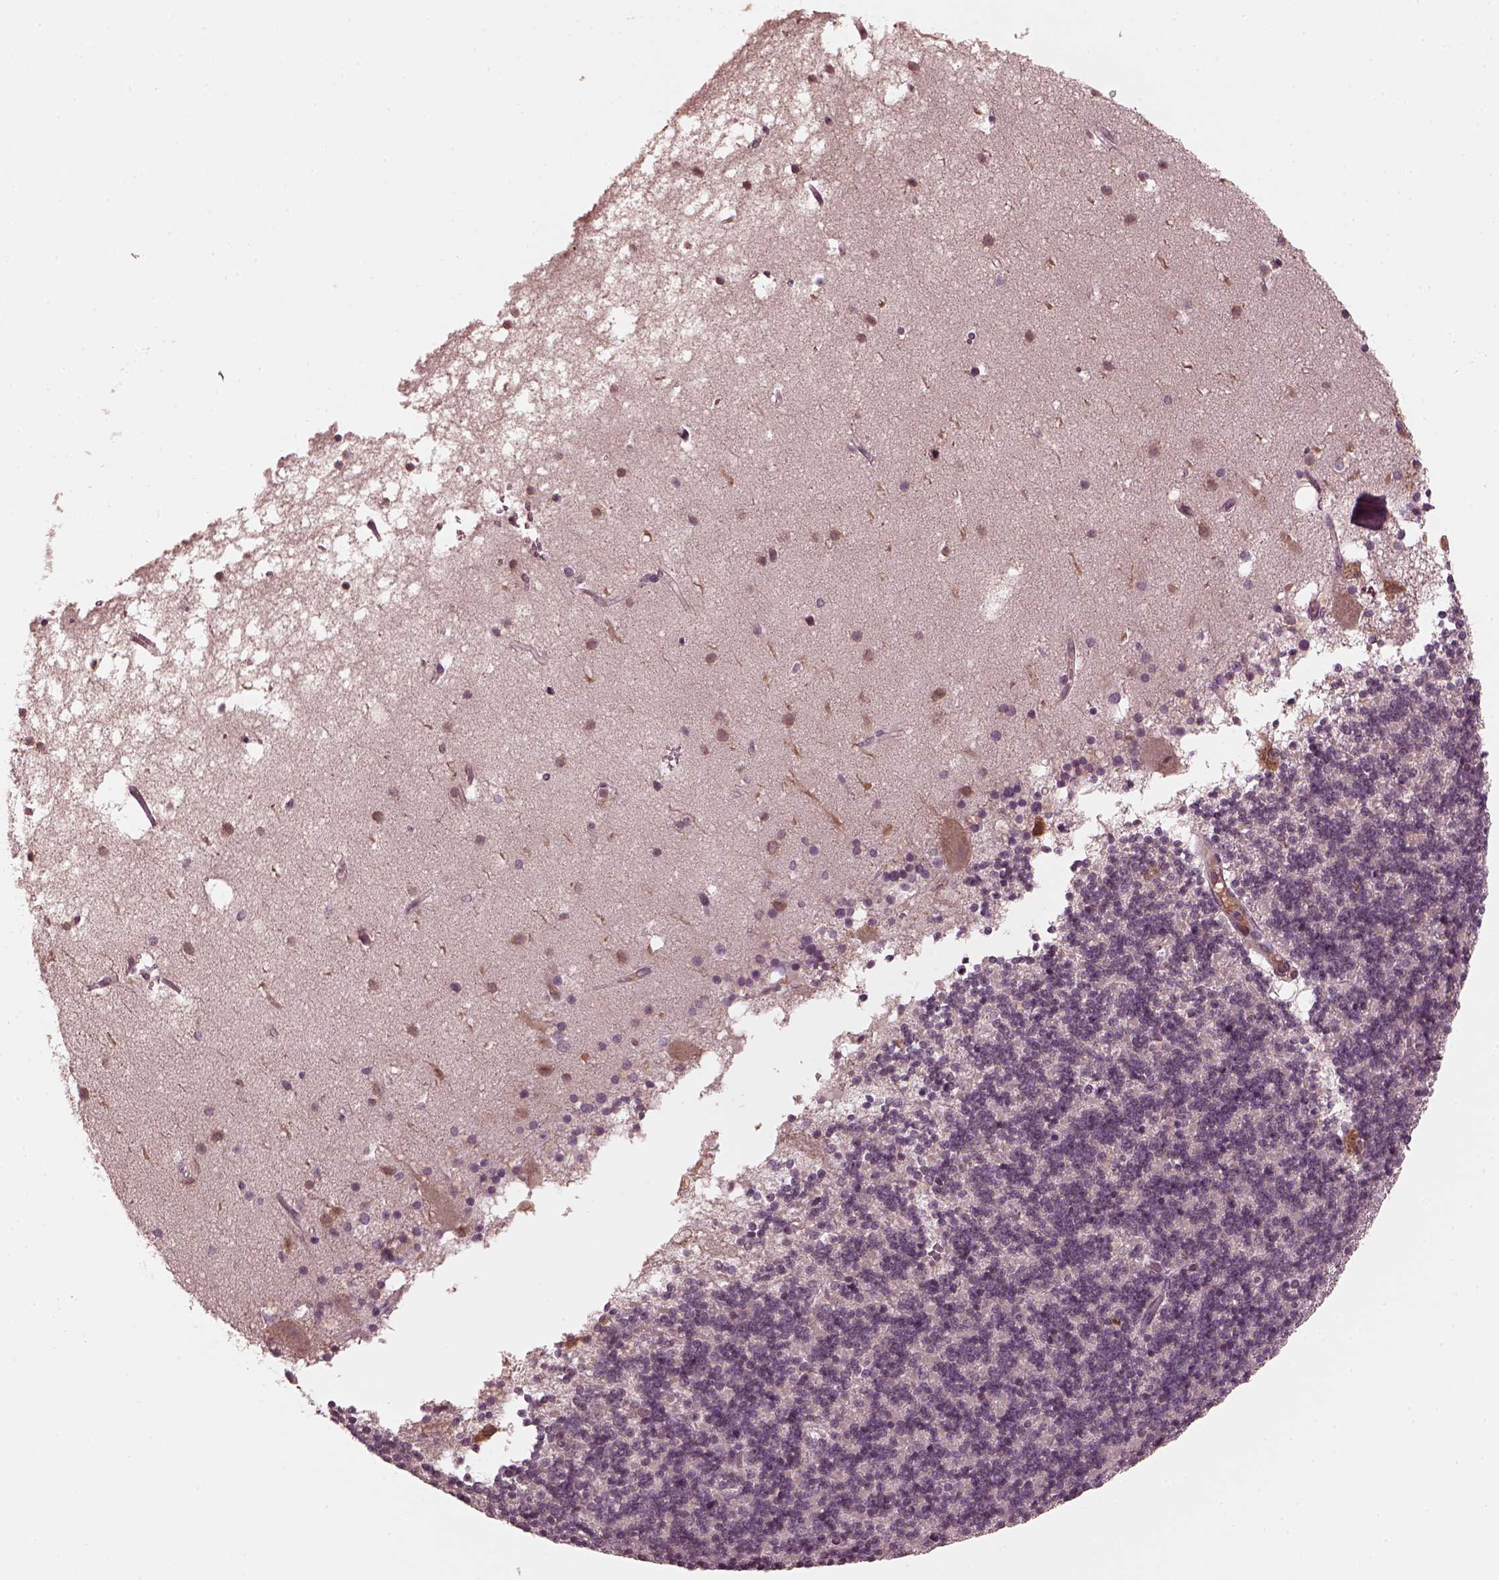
{"staining": {"intensity": "negative", "quantity": "none", "location": "none"}, "tissue": "cerebellum", "cell_type": "Cells in granular layer", "image_type": "normal", "snomed": [{"axis": "morphology", "description": "Normal tissue, NOS"}, {"axis": "topography", "description": "Cerebellum"}], "caption": "Immunohistochemistry (IHC) micrograph of benign cerebellum stained for a protein (brown), which reveals no staining in cells in granular layer.", "gene": "PORCN", "patient": {"sex": "male", "age": 70}}